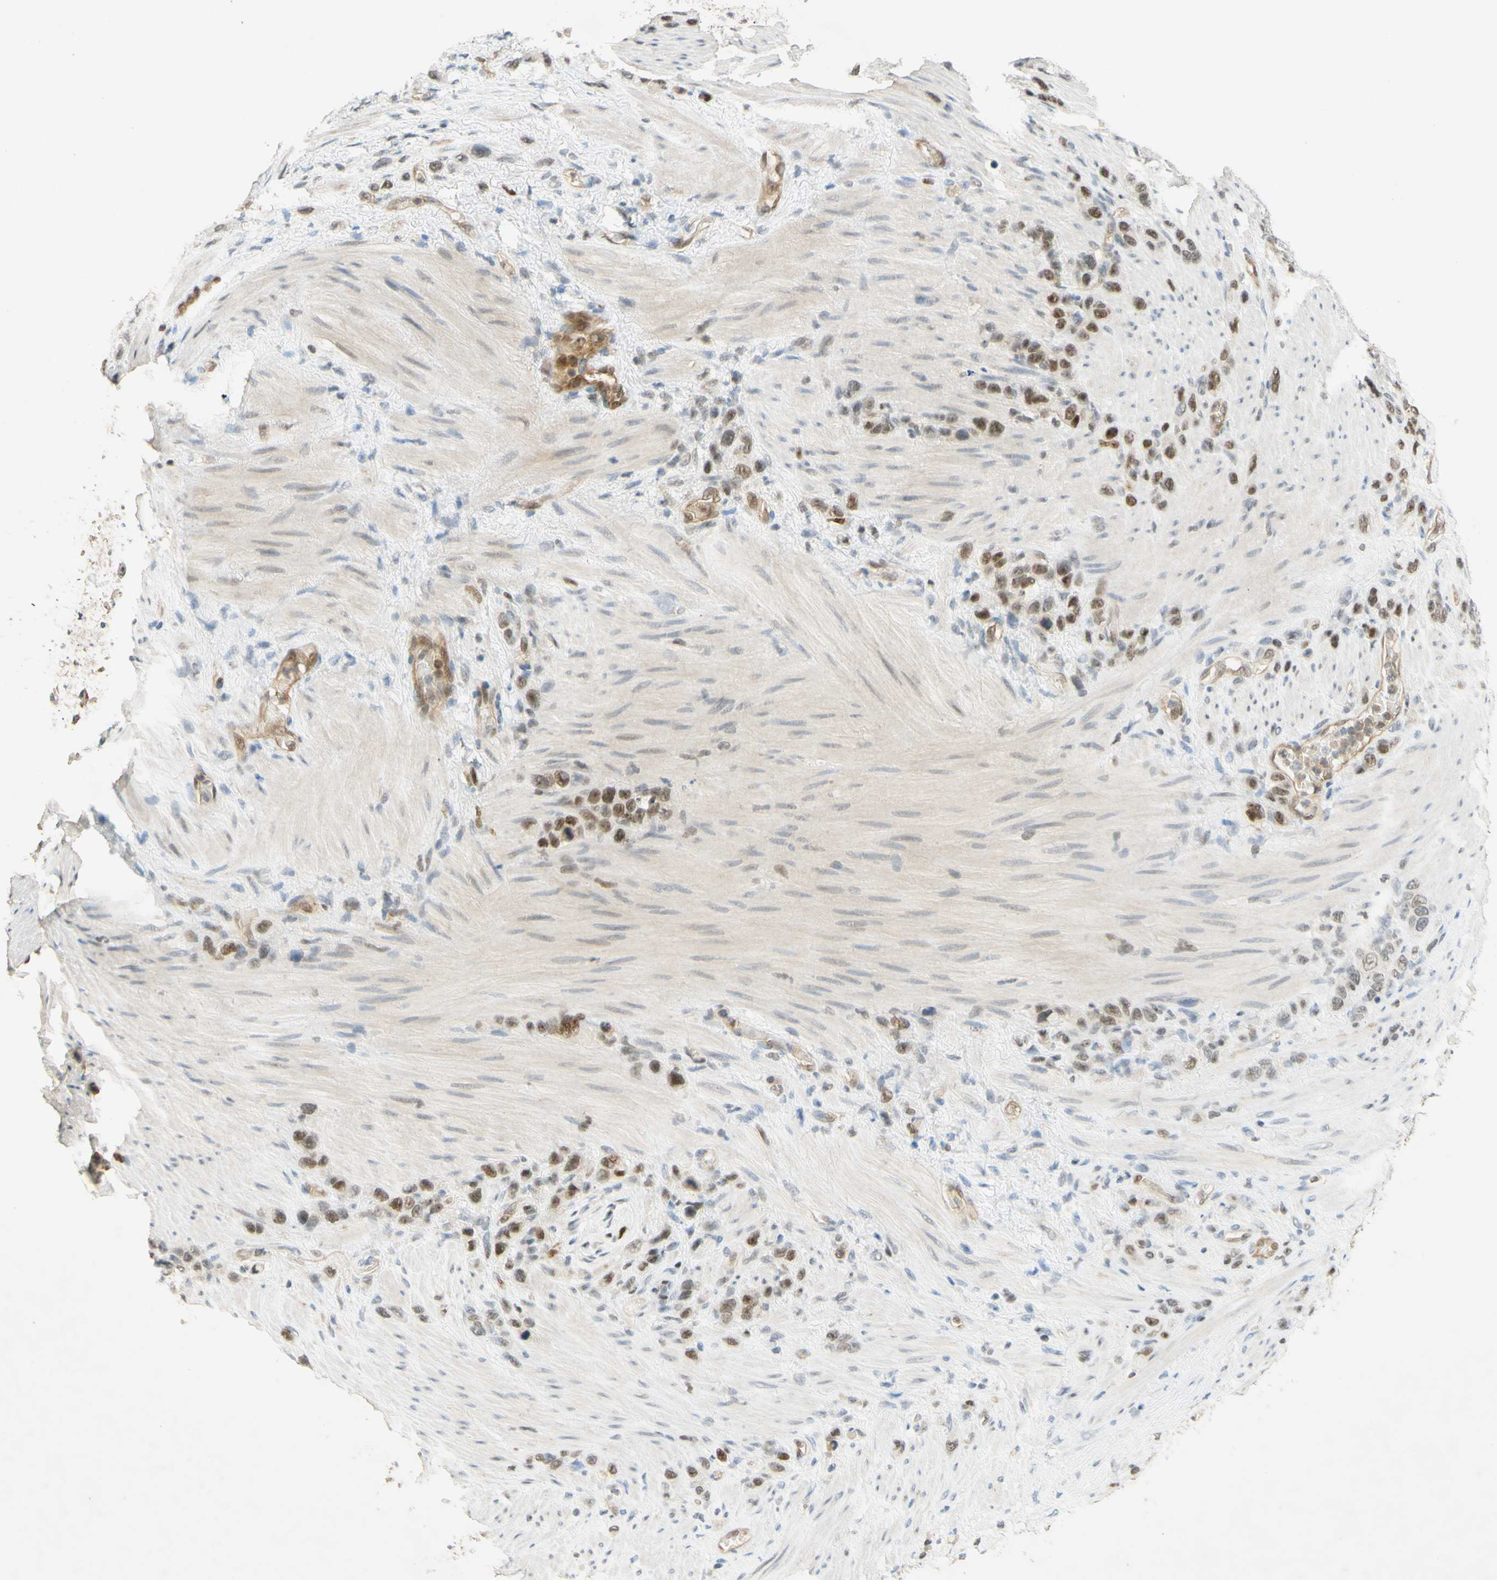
{"staining": {"intensity": "moderate", "quantity": ">75%", "location": "nuclear"}, "tissue": "stomach cancer", "cell_type": "Tumor cells", "image_type": "cancer", "snomed": [{"axis": "morphology", "description": "Adenocarcinoma, NOS"}, {"axis": "morphology", "description": "Adenocarcinoma, High grade"}, {"axis": "topography", "description": "Stomach, upper"}, {"axis": "topography", "description": "Stomach, lower"}], "caption": "IHC histopathology image of neoplastic tissue: stomach adenocarcinoma stained using immunohistochemistry shows medium levels of moderate protein expression localized specifically in the nuclear of tumor cells, appearing as a nuclear brown color.", "gene": "POLB", "patient": {"sex": "female", "age": 65}}